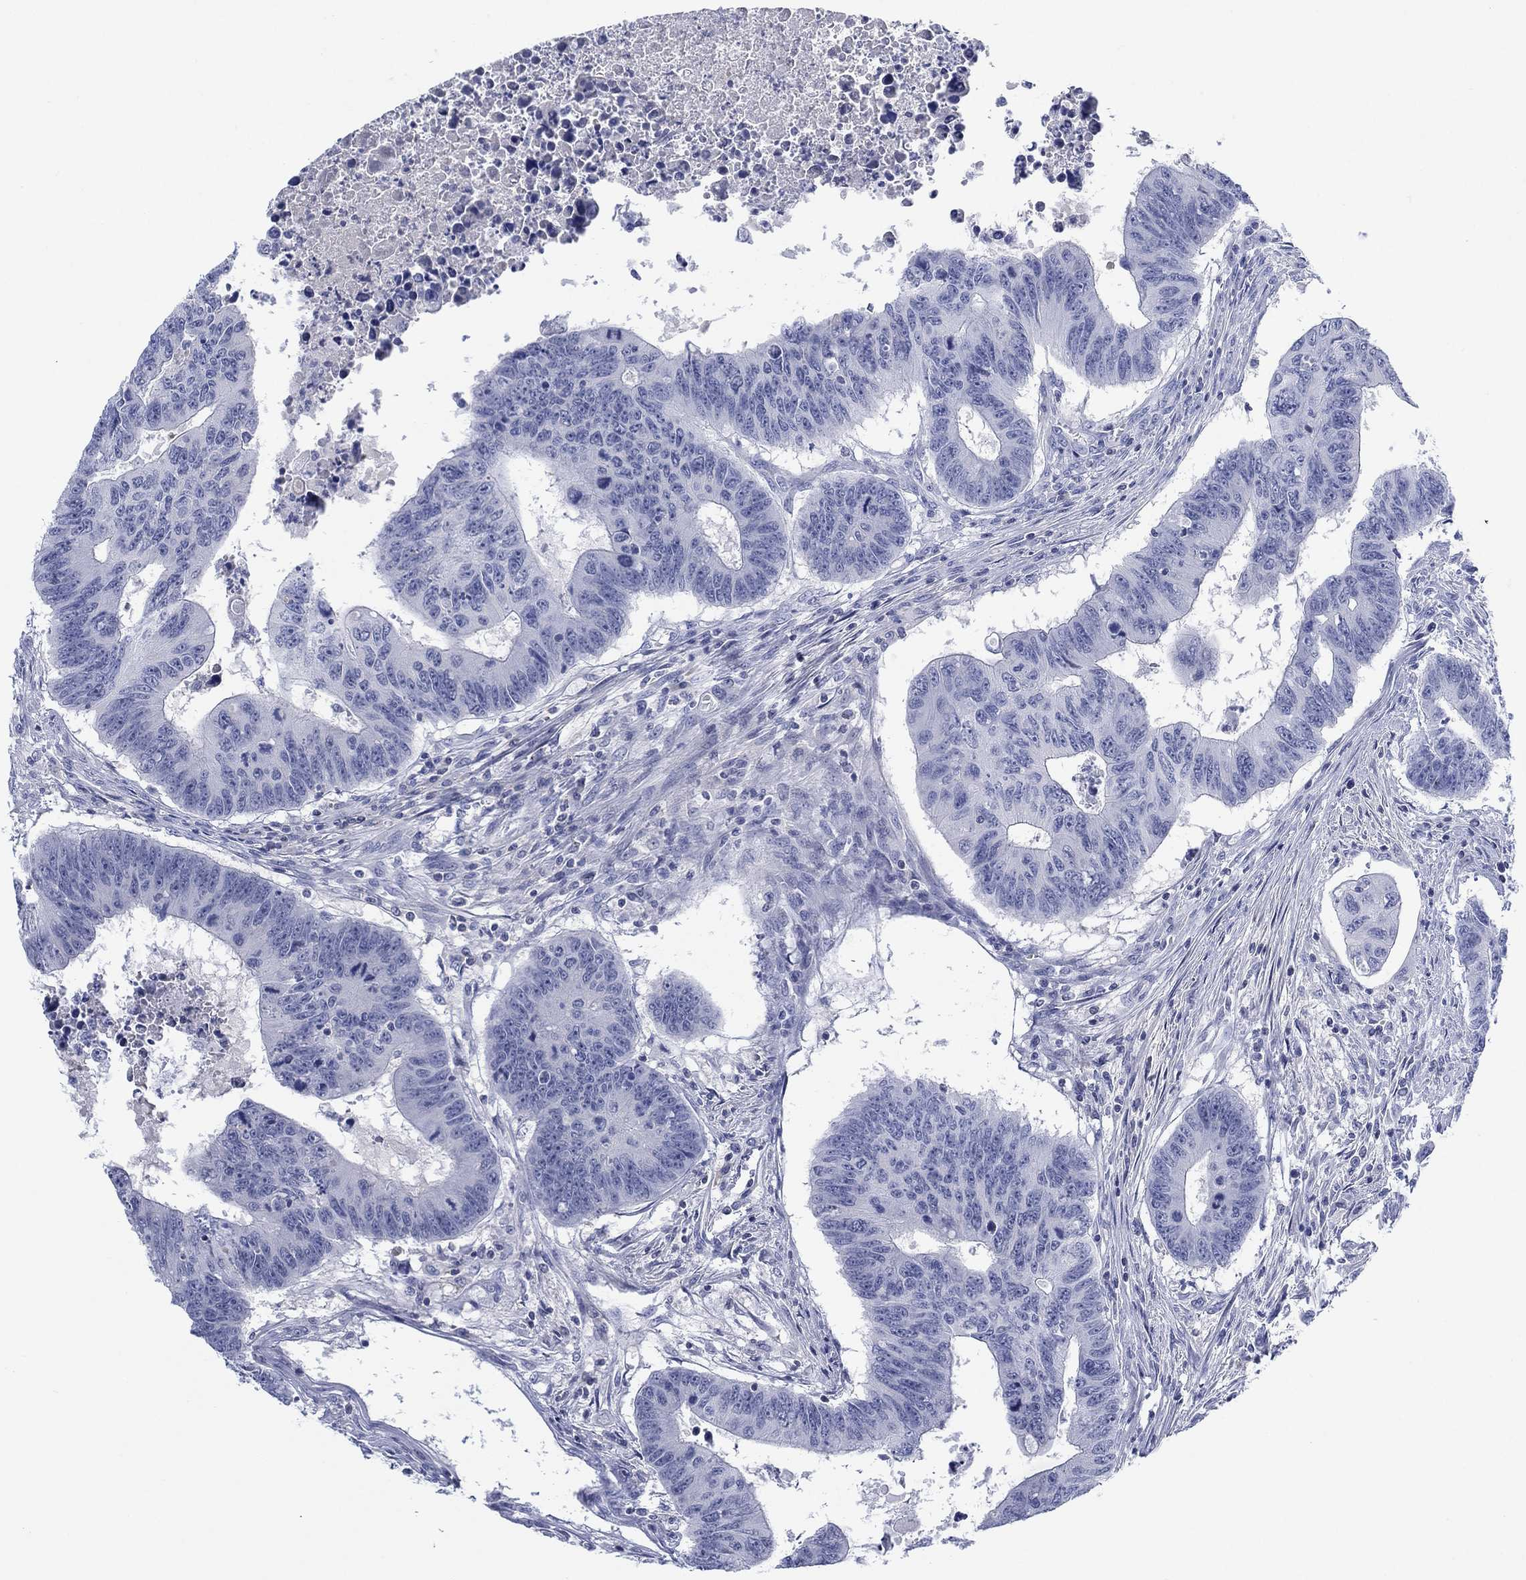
{"staining": {"intensity": "negative", "quantity": "none", "location": "none"}, "tissue": "colorectal cancer", "cell_type": "Tumor cells", "image_type": "cancer", "snomed": [{"axis": "morphology", "description": "Adenocarcinoma, NOS"}, {"axis": "topography", "description": "Rectum"}], "caption": "IHC of colorectal adenocarcinoma reveals no staining in tumor cells.", "gene": "SEPTIN1", "patient": {"sex": "female", "age": 85}}